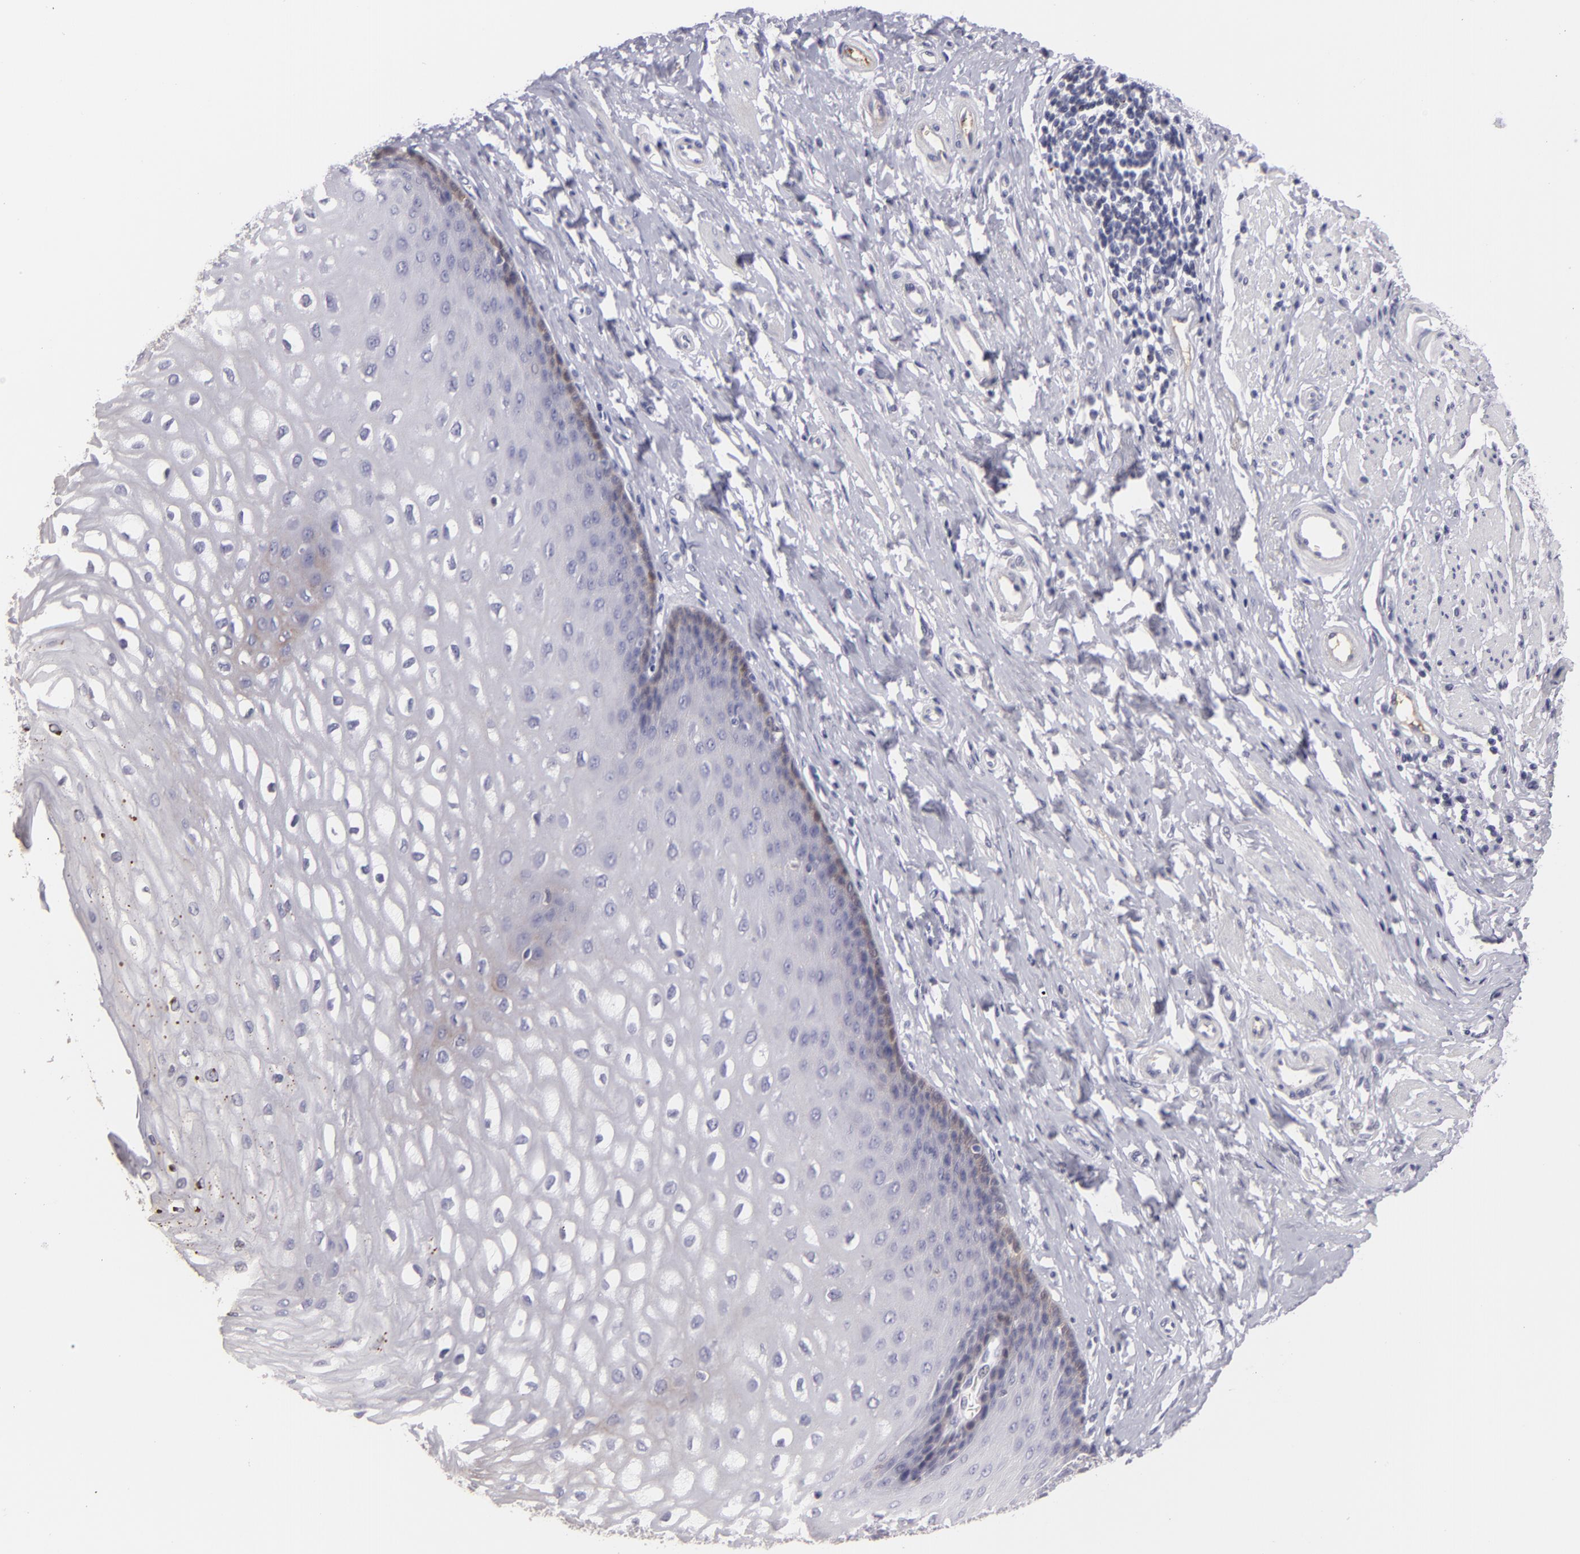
{"staining": {"intensity": "moderate", "quantity": "25%-75%", "location": "cytoplasmic/membranous"}, "tissue": "esophagus", "cell_type": "Squamous epithelial cells", "image_type": "normal", "snomed": [{"axis": "morphology", "description": "Normal tissue, NOS"}, {"axis": "topography", "description": "Esophagus"}], "caption": "Human esophagus stained with a brown dye reveals moderate cytoplasmic/membranous positive staining in approximately 25%-75% of squamous epithelial cells.", "gene": "CTNNB1", "patient": {"sex": "male", "age": 70}}